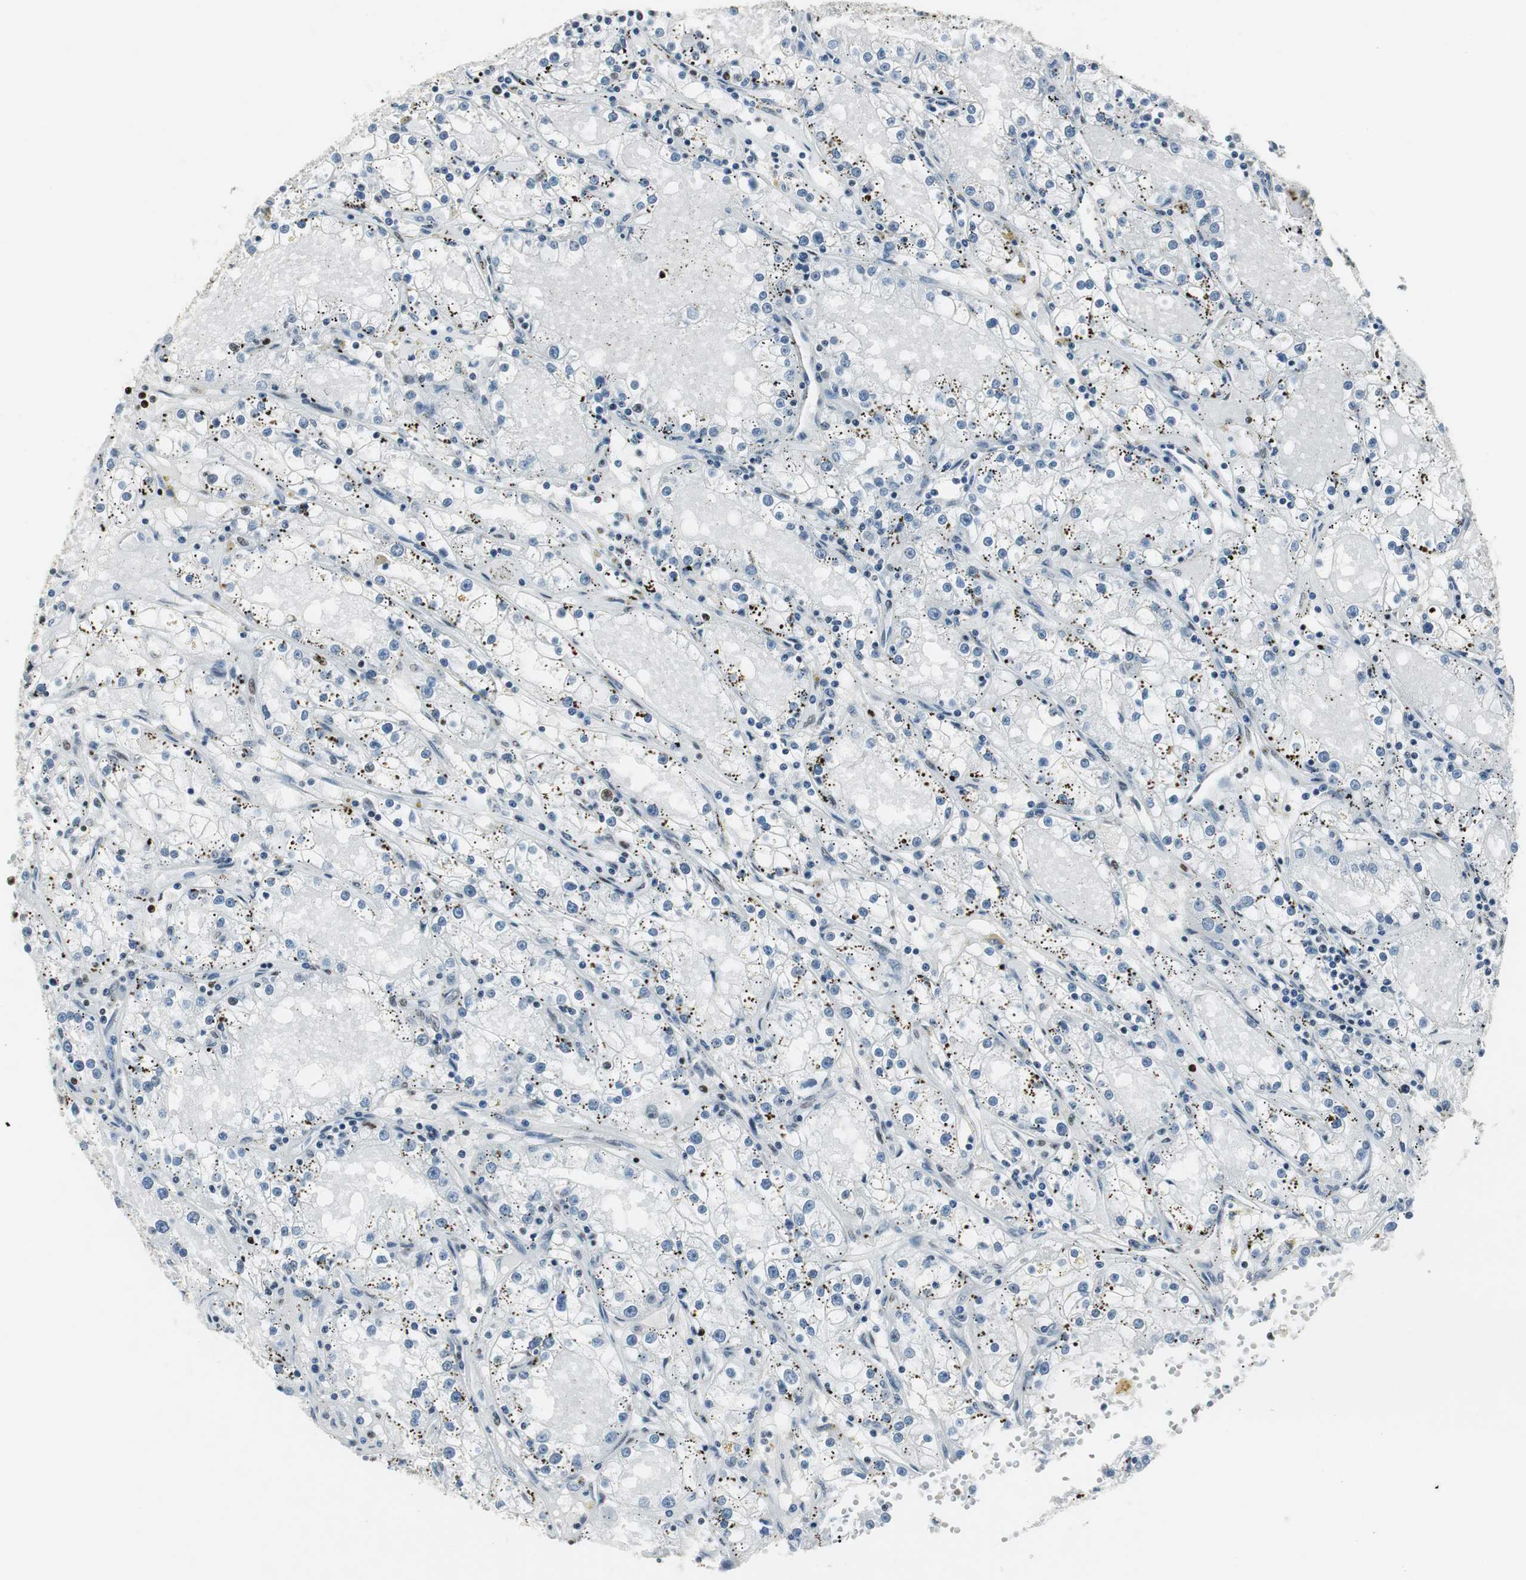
{"staining": {"intensity": "negative", "quantity": "none", "location": "none"}, "tissue": "renal cancer", "cell_type": "Tumor cells", "image_type": "cancer", "snomed": [{"axis": "morphology", "description": "Adenocarcinoma, NOS"}, {"axis": "topography", "description": "Kidney"}], "caption": "Tumor cells are negative for brown protein staining in adenocarcinoma (renal).", "gene": "RBBP4", "patient": {"sex": "male", "age": 56}}